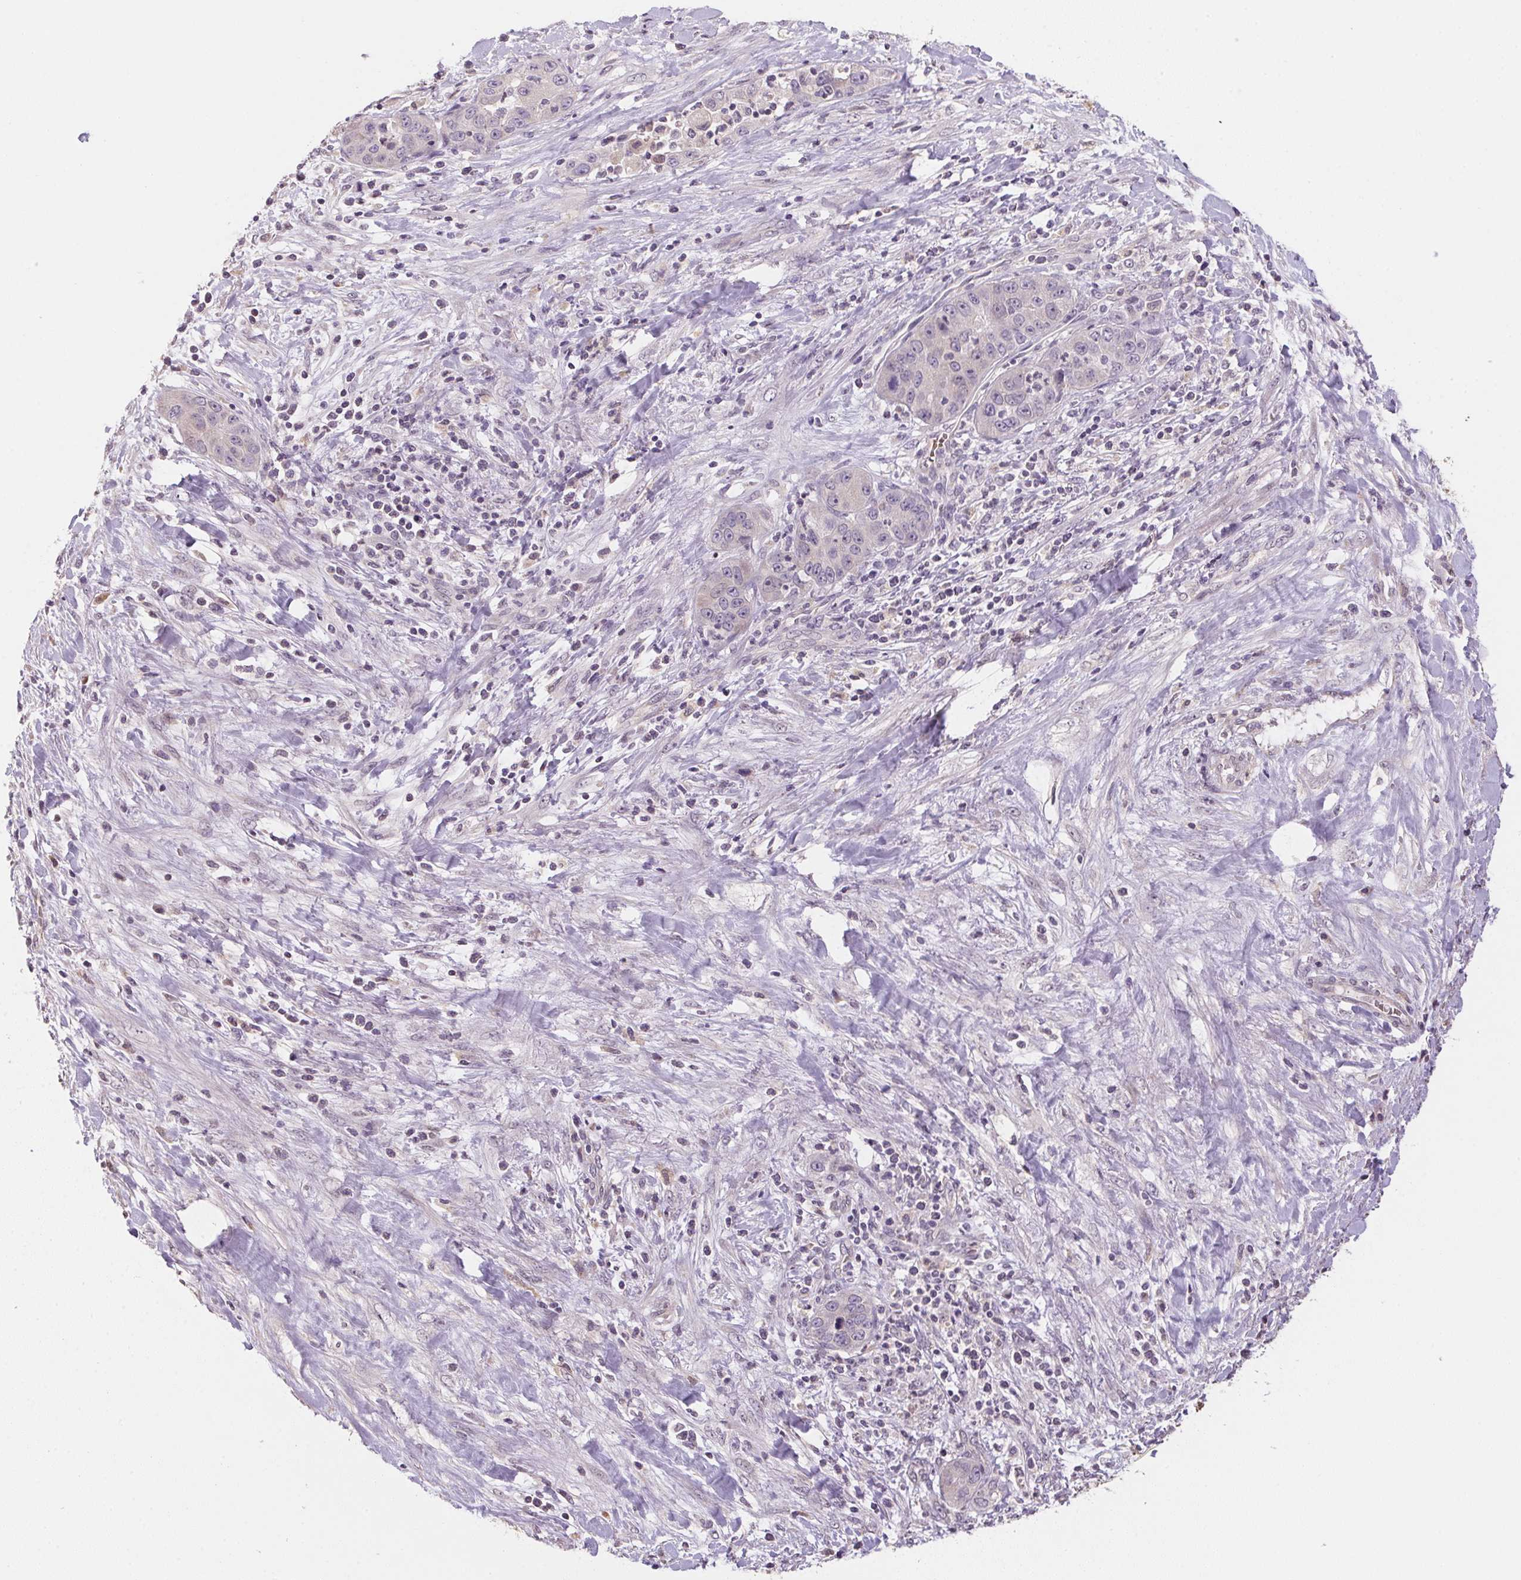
{"staining": {"intensity": "negative", "quantity": "none", "location": "none"}, "tissue": "liver cancer", "cell_type": "Tumor cells", "image_type": "cancer", "snomed": [{"axis": "morphology", "description": "Cholangiocarcinoma"}, {"axis": "topography", "description": "Liver"}], "caption": "Cholangiocarcinoma (liver) was stained to show a protein in brown. There is no significant positivity in tumor cells. Nuclei are stained in blue.", "gene": "ALDH8A1", "patient": {"sex": "female", "age": 52}}